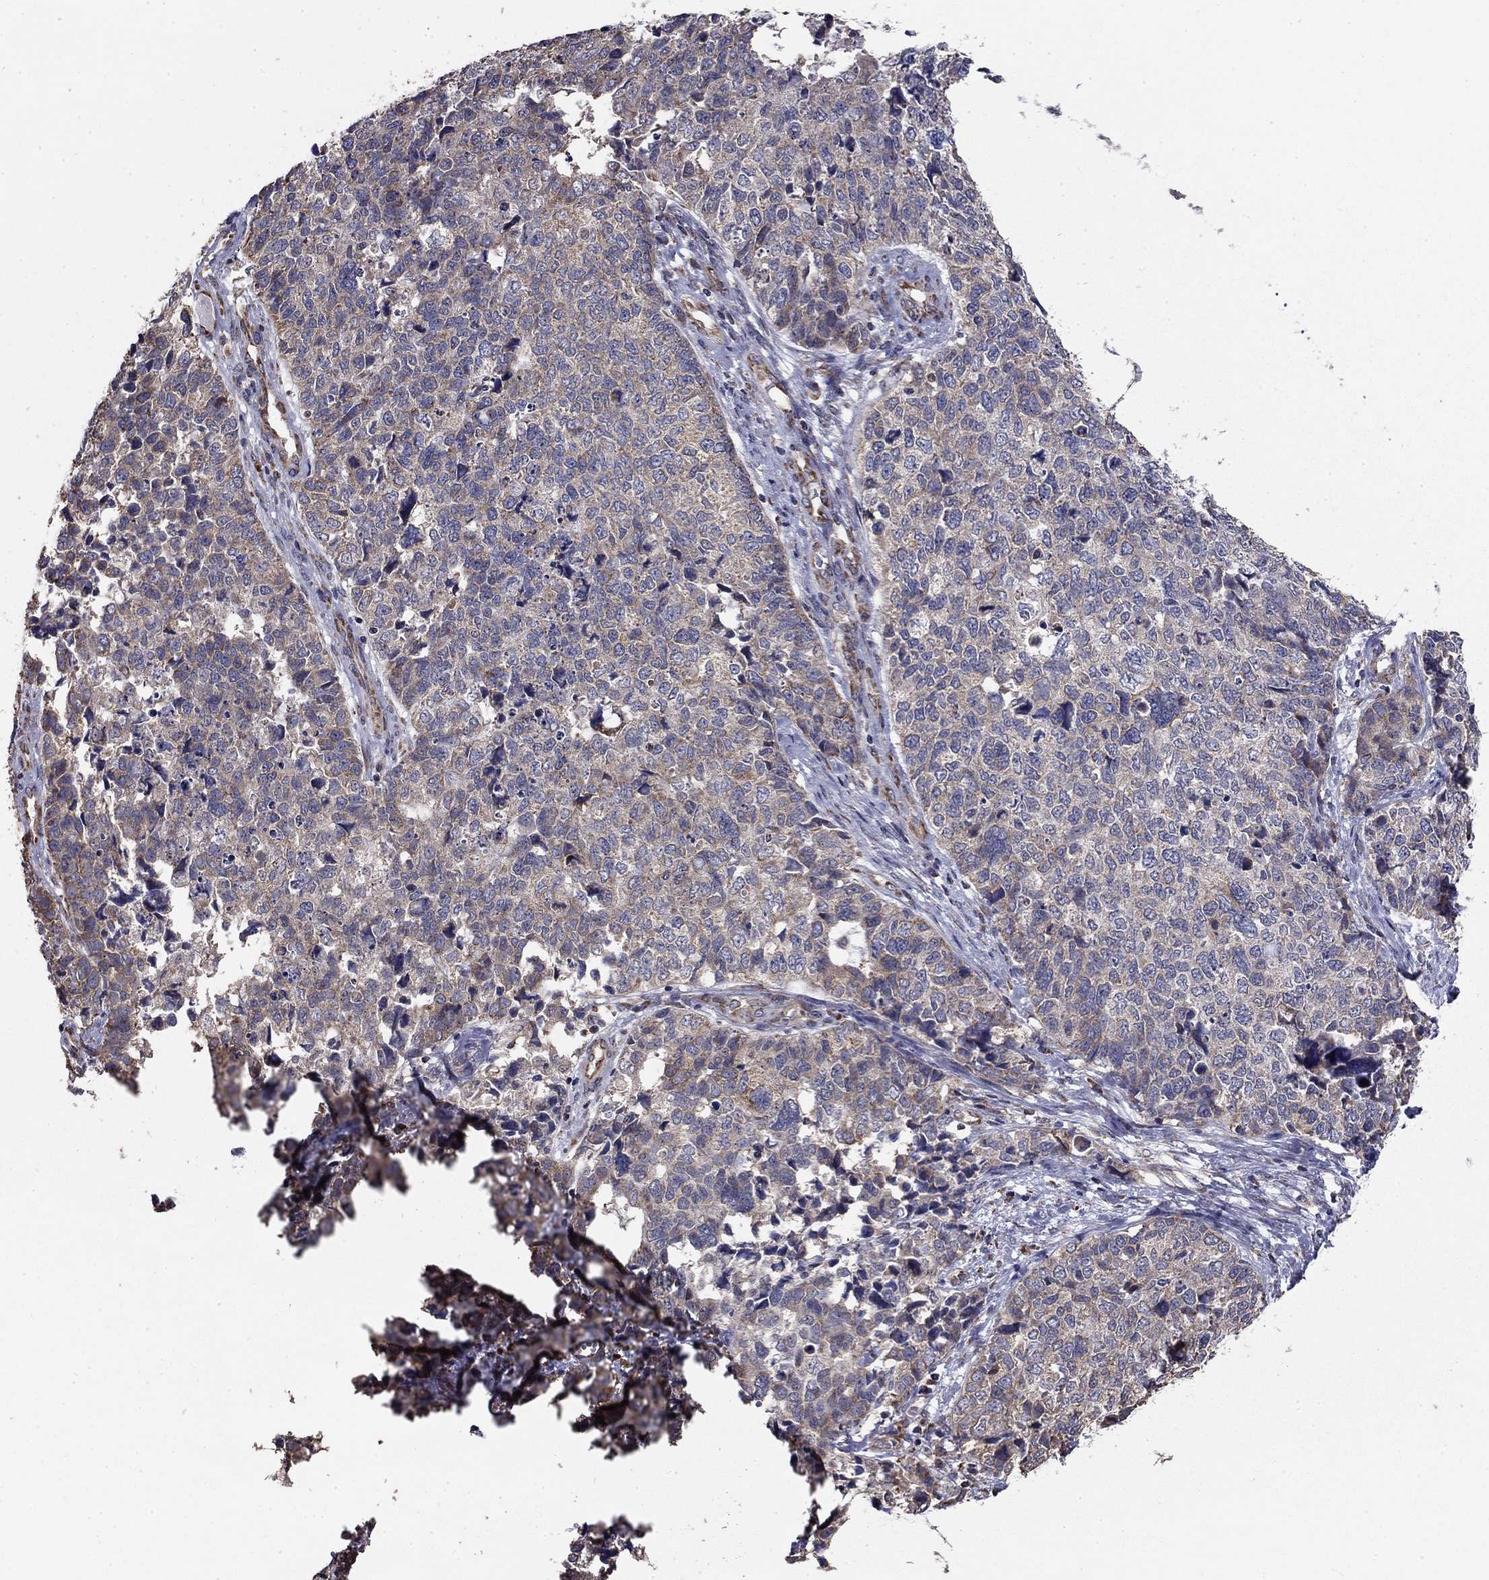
{"staining": {"intensity": "weak", "quantity": "<25%", "location": "cytoplasmic/membranous"}, "tissue": "cervical cancer", "cell_type": "Tumor cells", "image_type": "cancer", "snomed": [{"axis": "morphology", "description": "Squamous cell carcinoma, NOS"}, {"axis": "topography", "description": "Cervix"}], "caption": "This histopathology image is of cervical cancer (squamous cell carcinoma) stained with immunohistochemistry to label a protein in brown with the nuclei are counter-stained blue. There is no positivity in tumor cells.", "gene": "NKIRAS1", "patient": {"sex": "female", "age": 63}}